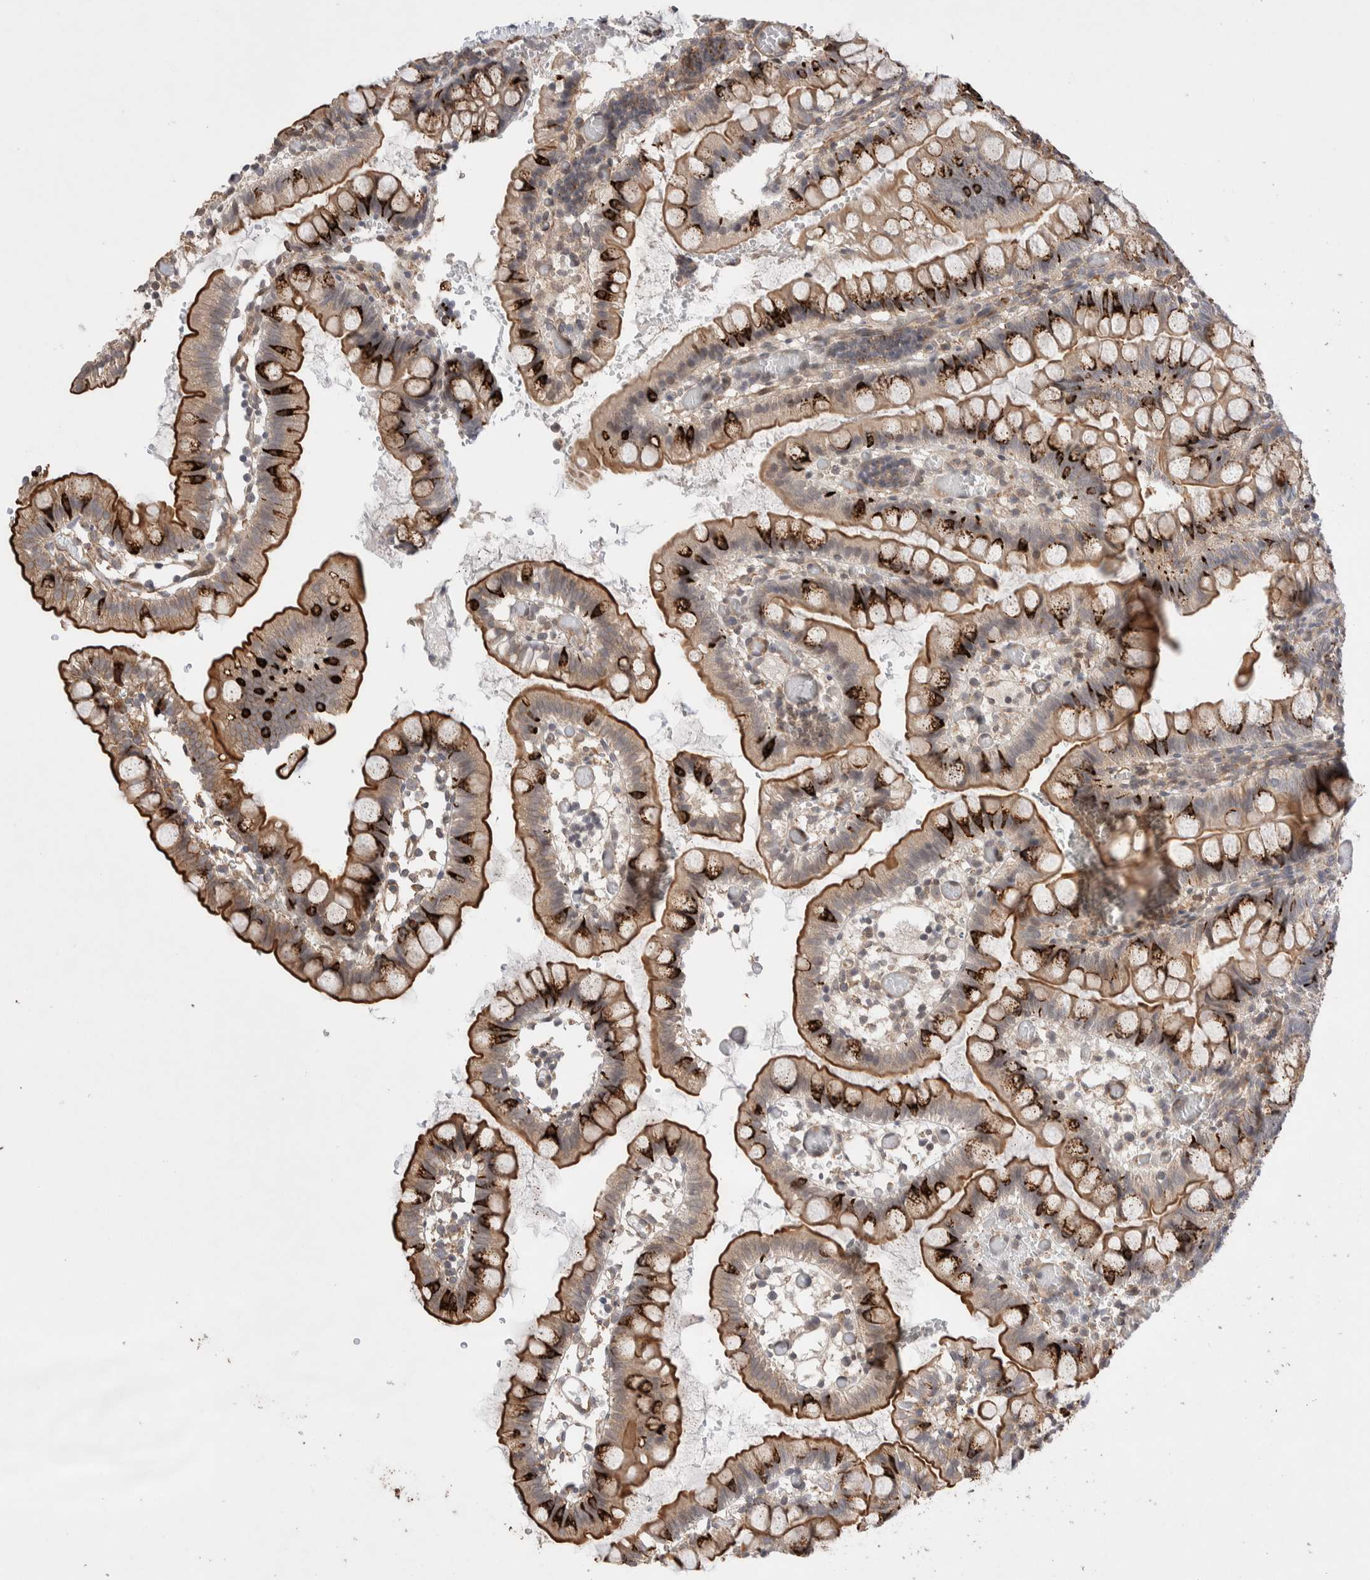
{"staining": {"intensity": "strong", "quantity": ">75%", "location": "cytoplasmic/membranous"}, "tissue": "small intestine", "cell_type": "Glandular cells", "image_type": "normal", "snomed": [{"axis": "morphology", "description": "Normal tissue, NOS"}, {"axis": "morphology", "description": "Developmental malformation"}, {"axis": "topography", "description": "Small intestine"}], "caption": "The image displays immunohistochemical staining of normal small intestine. There is strong cytoplasmic/membranous expression is seen in approximately >75% of glandular cells. (DAB (3,3'-diaminobenzidine) = brown stain, brightfield microscopy at high magnification).", "gene": "ZNF704", "patient": {"sex": "male"}}